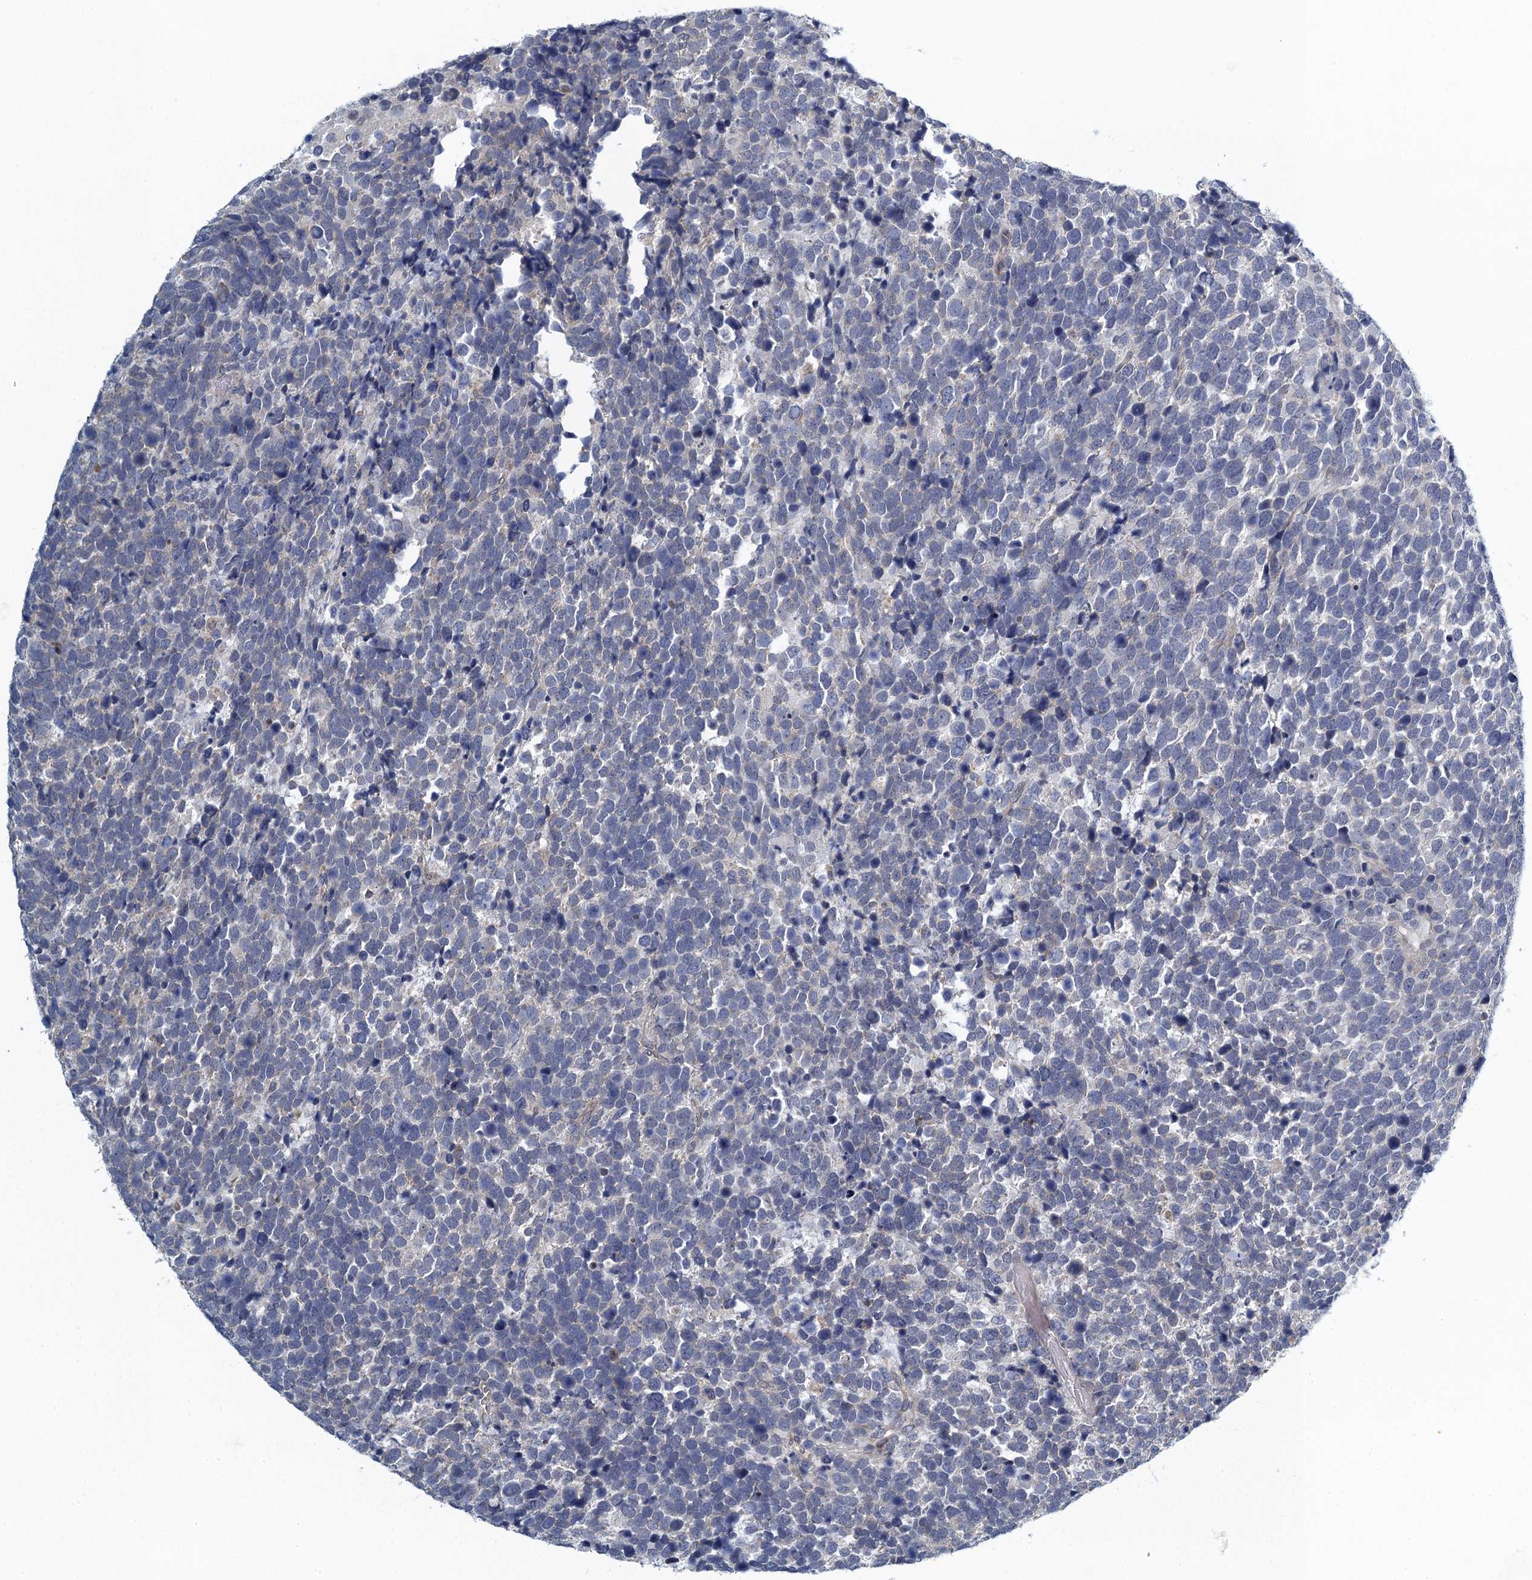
{"staining": {"intensity": "negative", "quantity": "none", "location": "none"}, "tissue": "urothelial cancer", "cell_type": "Tumor cells", "image_type": "cancer", "snomed": [{"axis": "morphology", "description": "Urothelial carcinoma, High grade"}, {"axis": "topography", "description": "Urinary bladder"}], "caption": "This is an immunohistochemistry (IHC) histopathology image of urothelial carcinoma (high-grade). There is no positivity in tumor cells.", "gene": "ALG2", "patient": {"sex": "female", "age": 82}}